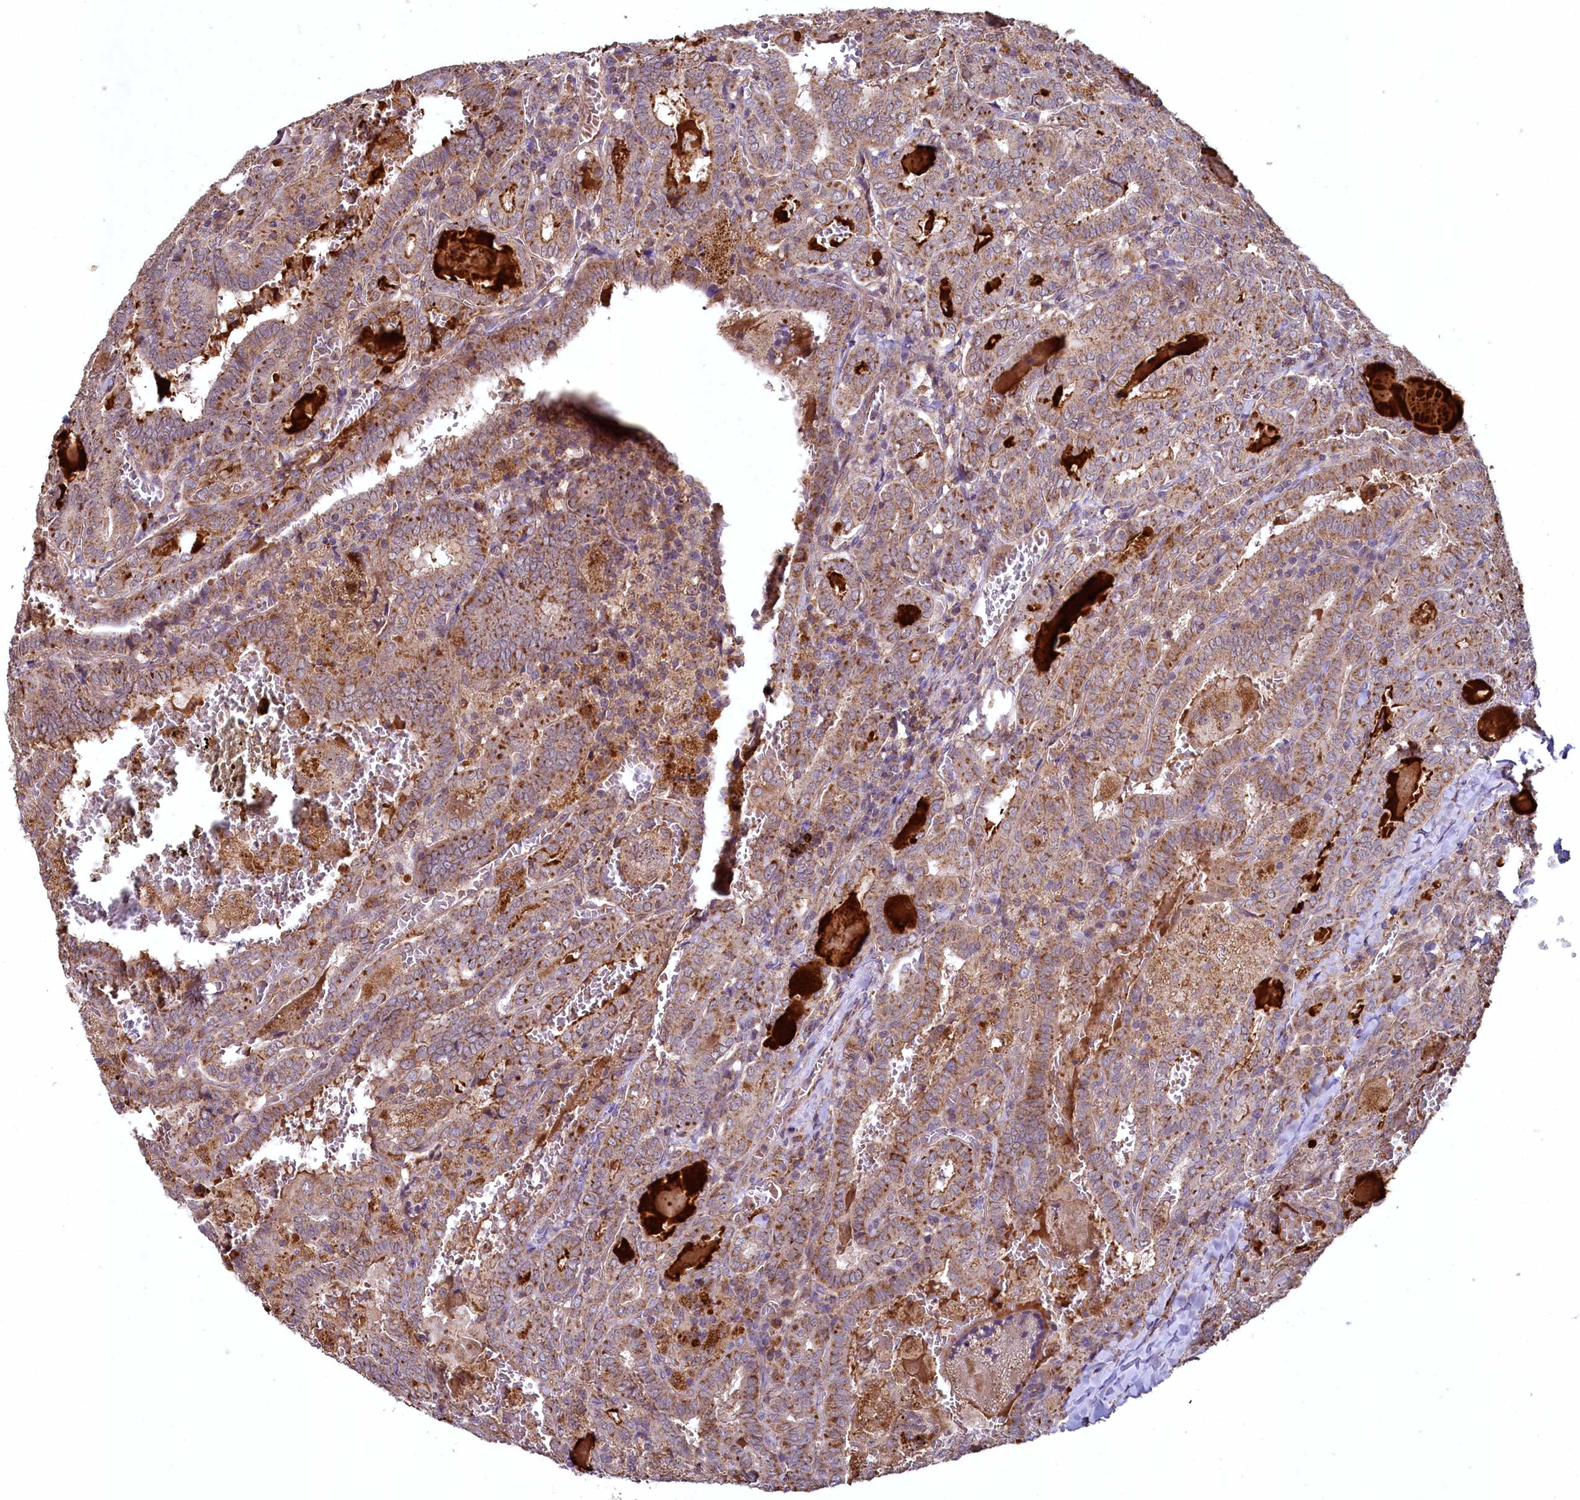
{"staining": {"intensity": "moderate", "quantity": ">75%", "location": "cytoplasmic/membranous"}, "tissue": "thyroid cancer", "cell_type": "Tumor cells", "image_type": "cancer", "snomed": [{"axis": "morphology", "description": "Papillary adenocarcinoma, NOS"}, {"axis": "topography", "description": "Thyroid gland"}], "caption": "Protein staining of thyroid cancer tissue exhibits moderate cytoplasmic/membranous expression in about >75% of tumor cells. The protein is shown in brown color, while the nuclei are stained blue.", "gene": "METTL4", "patient": {"sex": "female", "age": 72}}